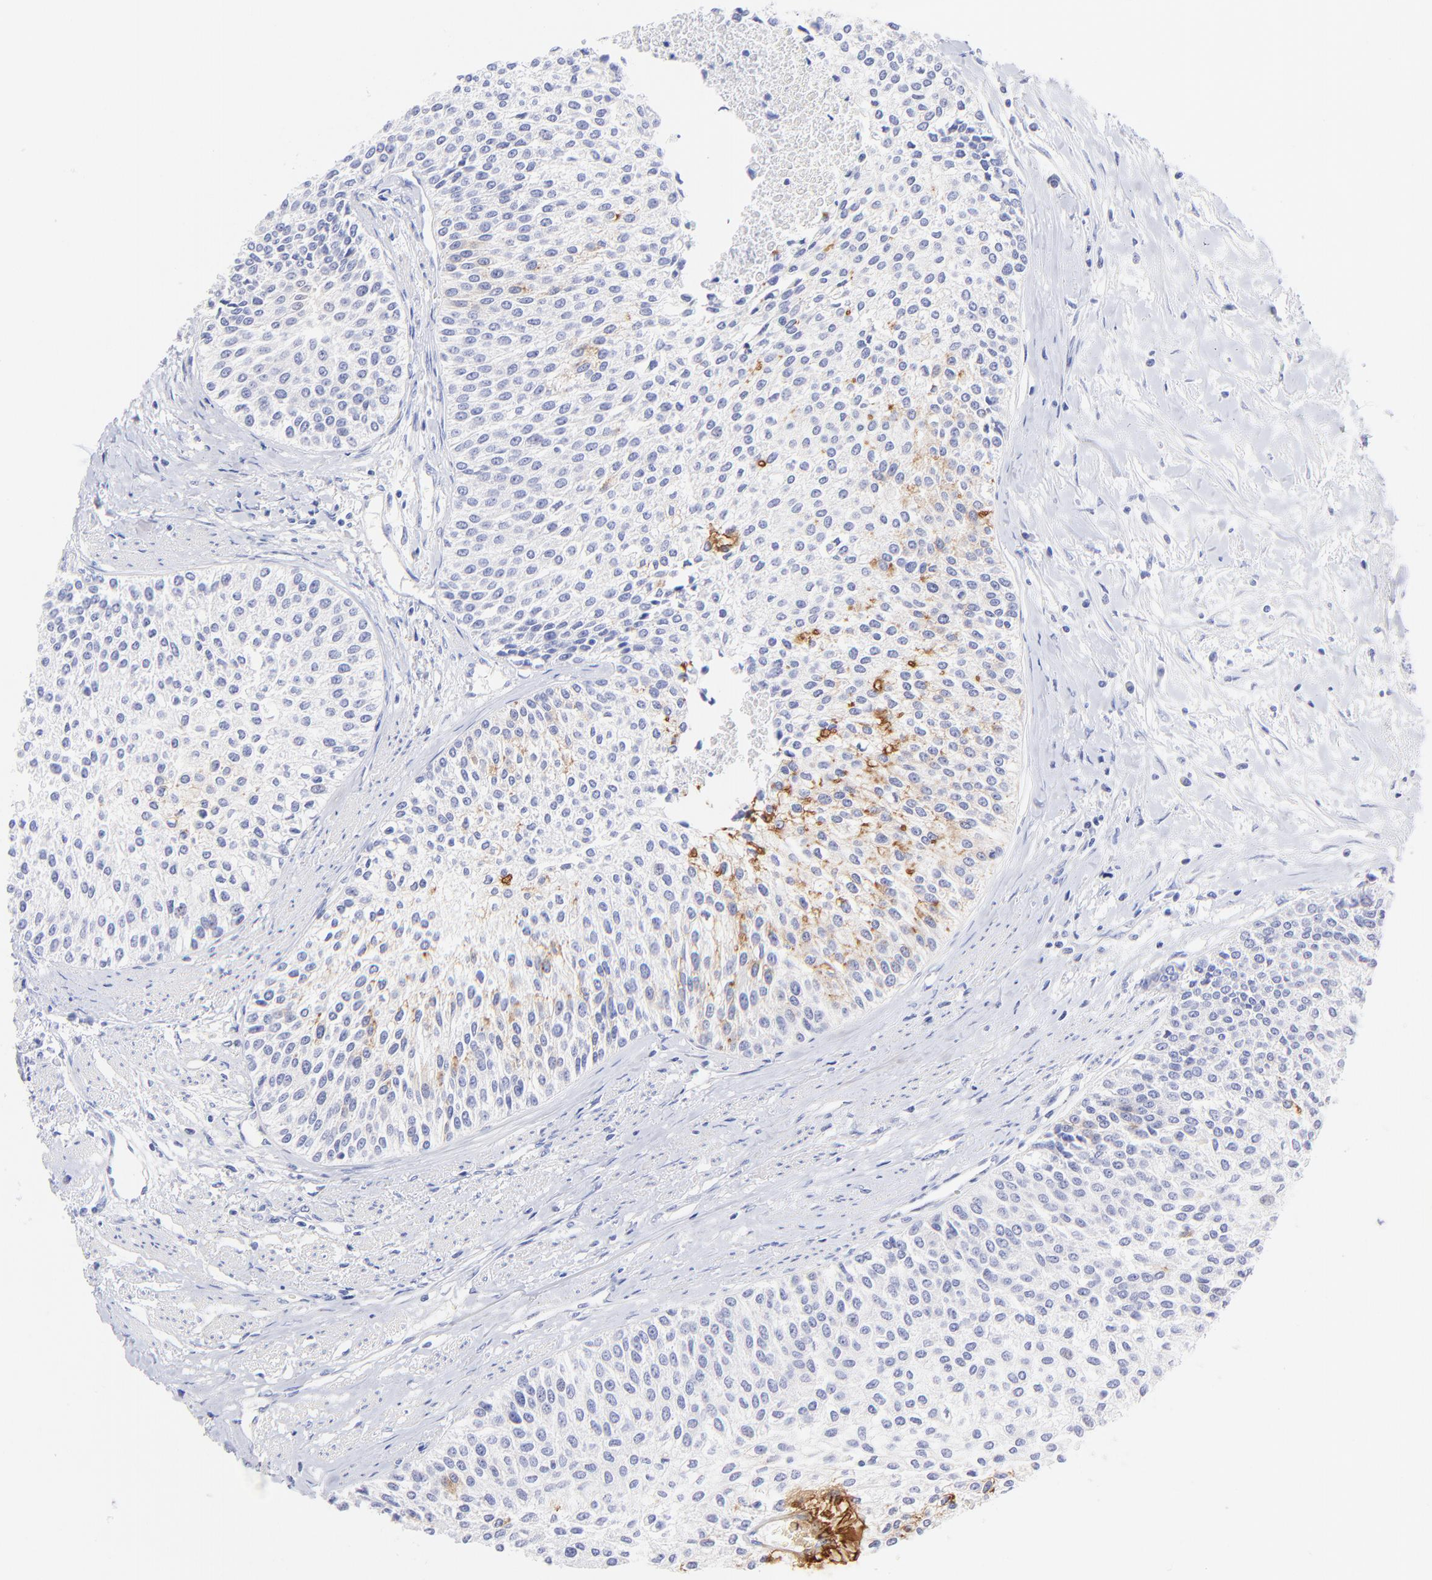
{"staining": {"intensity": "moderate", "quantity": "<25%", "location": "cytoplasmic/membranous"}, "tissue": "urothelial cancer", "cell_type": "Tumor cells", "image_type": "cancer", "snomed": [{"axis": "morphology", "description": "Urothelial carcinoma, Low grade"}, {"axis": "topography", "description": "Urinary bladder"}], "caption": "IHC of human low-grade urothelial carcinoma reveals low levels of moderate cytoplasmic/membranous staining in approximately <25% of tumor cells.", "gene": "RAB3A", "patient": {"sex": "female", "age": 73}}